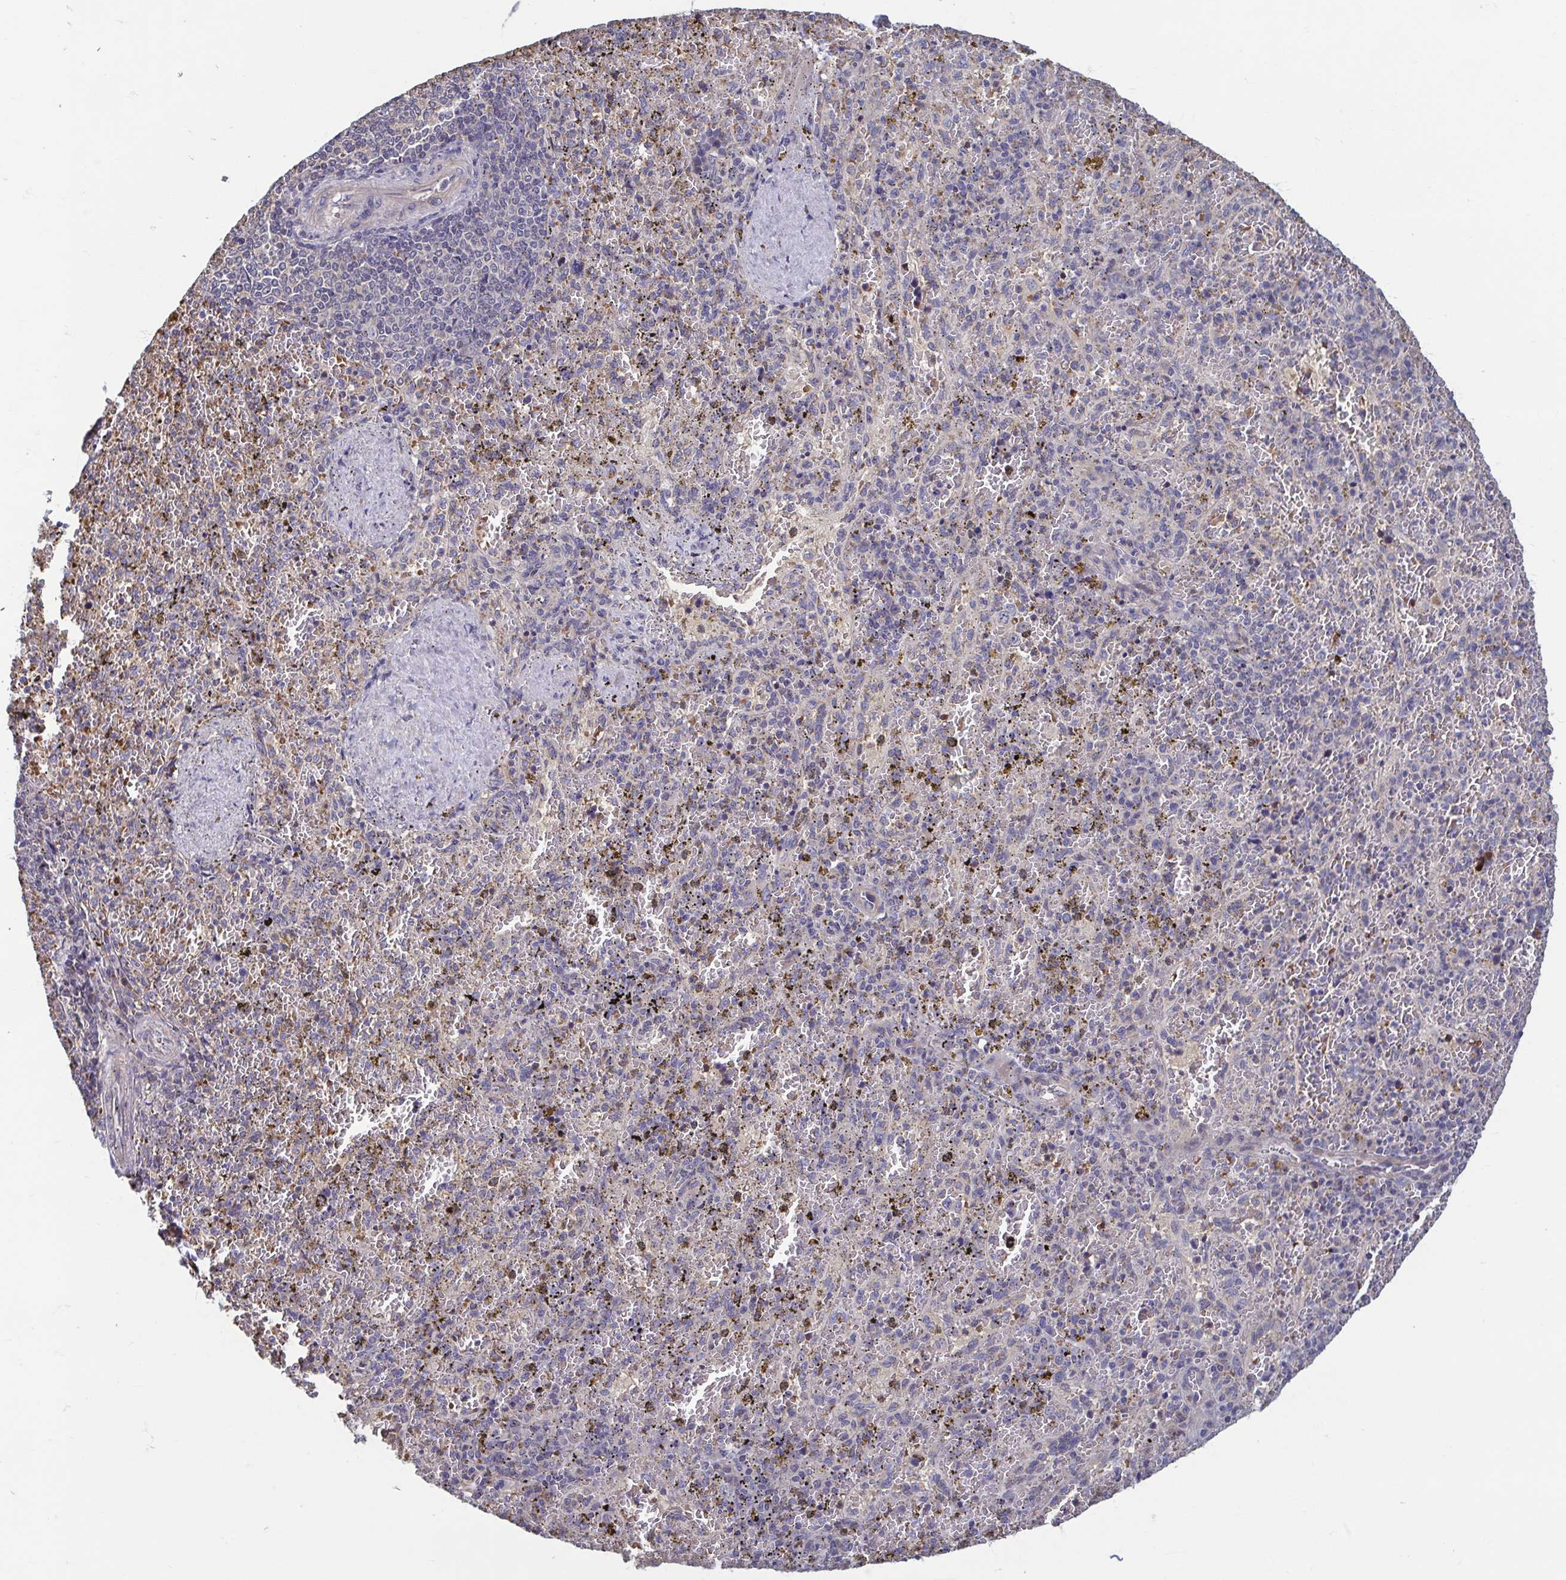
{"staining": {"intensity": "negative", "quantity": "none", "location": "none"}, "tissue": "spleen", "cell_type": "Cells in red pulp", "image_type": "normal", "snomed": [{"axis": "morphology", "description": "Normal tissue, NOS"}, {"axis": "topography", "description": "Spleen"}], "caption": "IHC image of unremarkable spleen: spleen stained with DAB (3,3'-diaminobenzidine) shows no significant protein staining in cells in red pulp. Brightfield microscopy of IHC stained with DAB (brown) and hematoxylin (blue), captured at high magnification.", "gene": "LRRC38", "patient": {"sex": "female", "age": 50}}